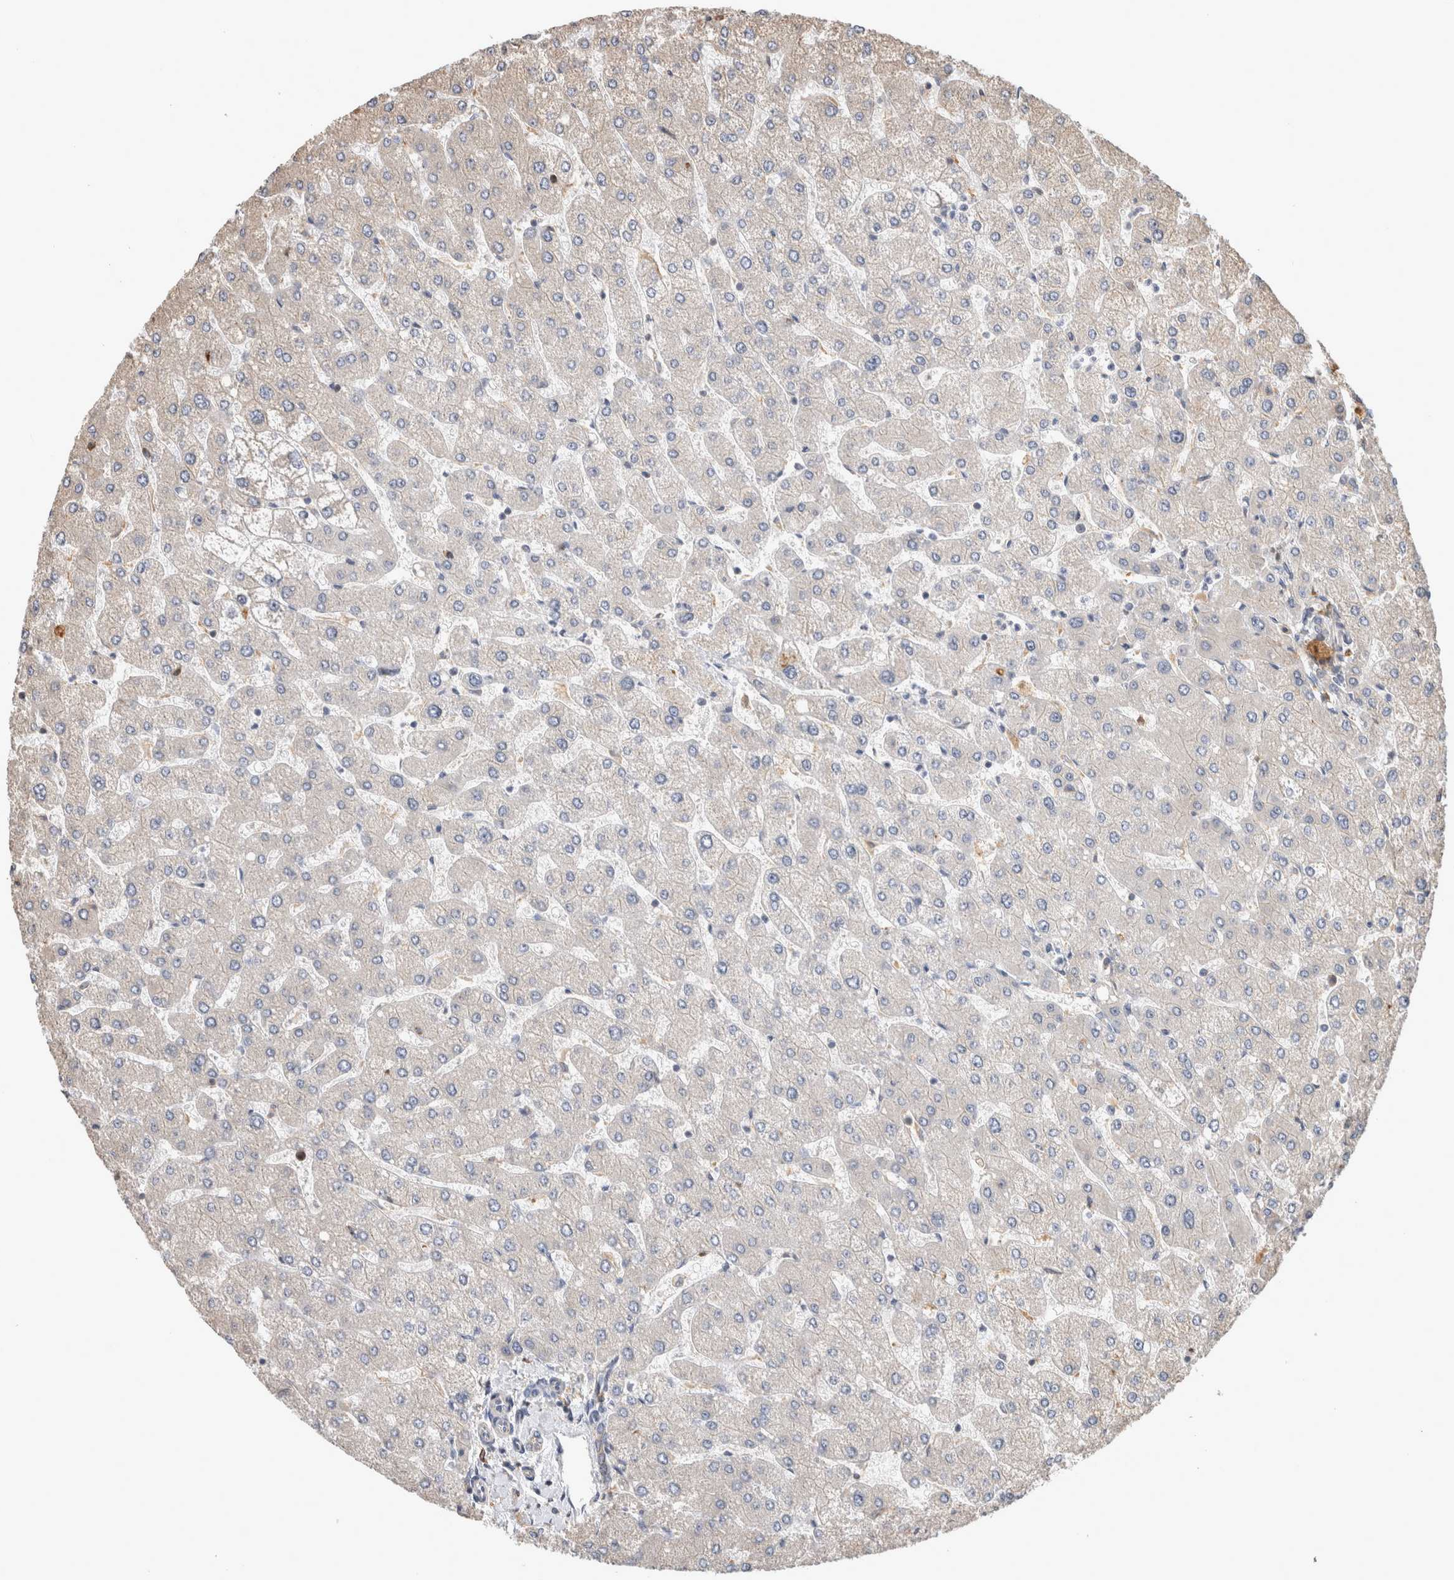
{"staining": {"intensity": "weak", "quantity": "25%-75%", "location": "none"}, "tissue": "liver", "cell_type": "Cholangiocytes", "image_type": "normal", "snomed": [{"axis": "morphology", "description": "Normal tissue, NOS"}, {"axis": "topography", "description": "Liver"}], "caption": "Brown immunohistochemical staining in benign human liver displays weak None staining in approximately 25%-75% of cholangiocytes.", "gene": "CLIP1", "patient": {"sex": "male", "age": 55}}